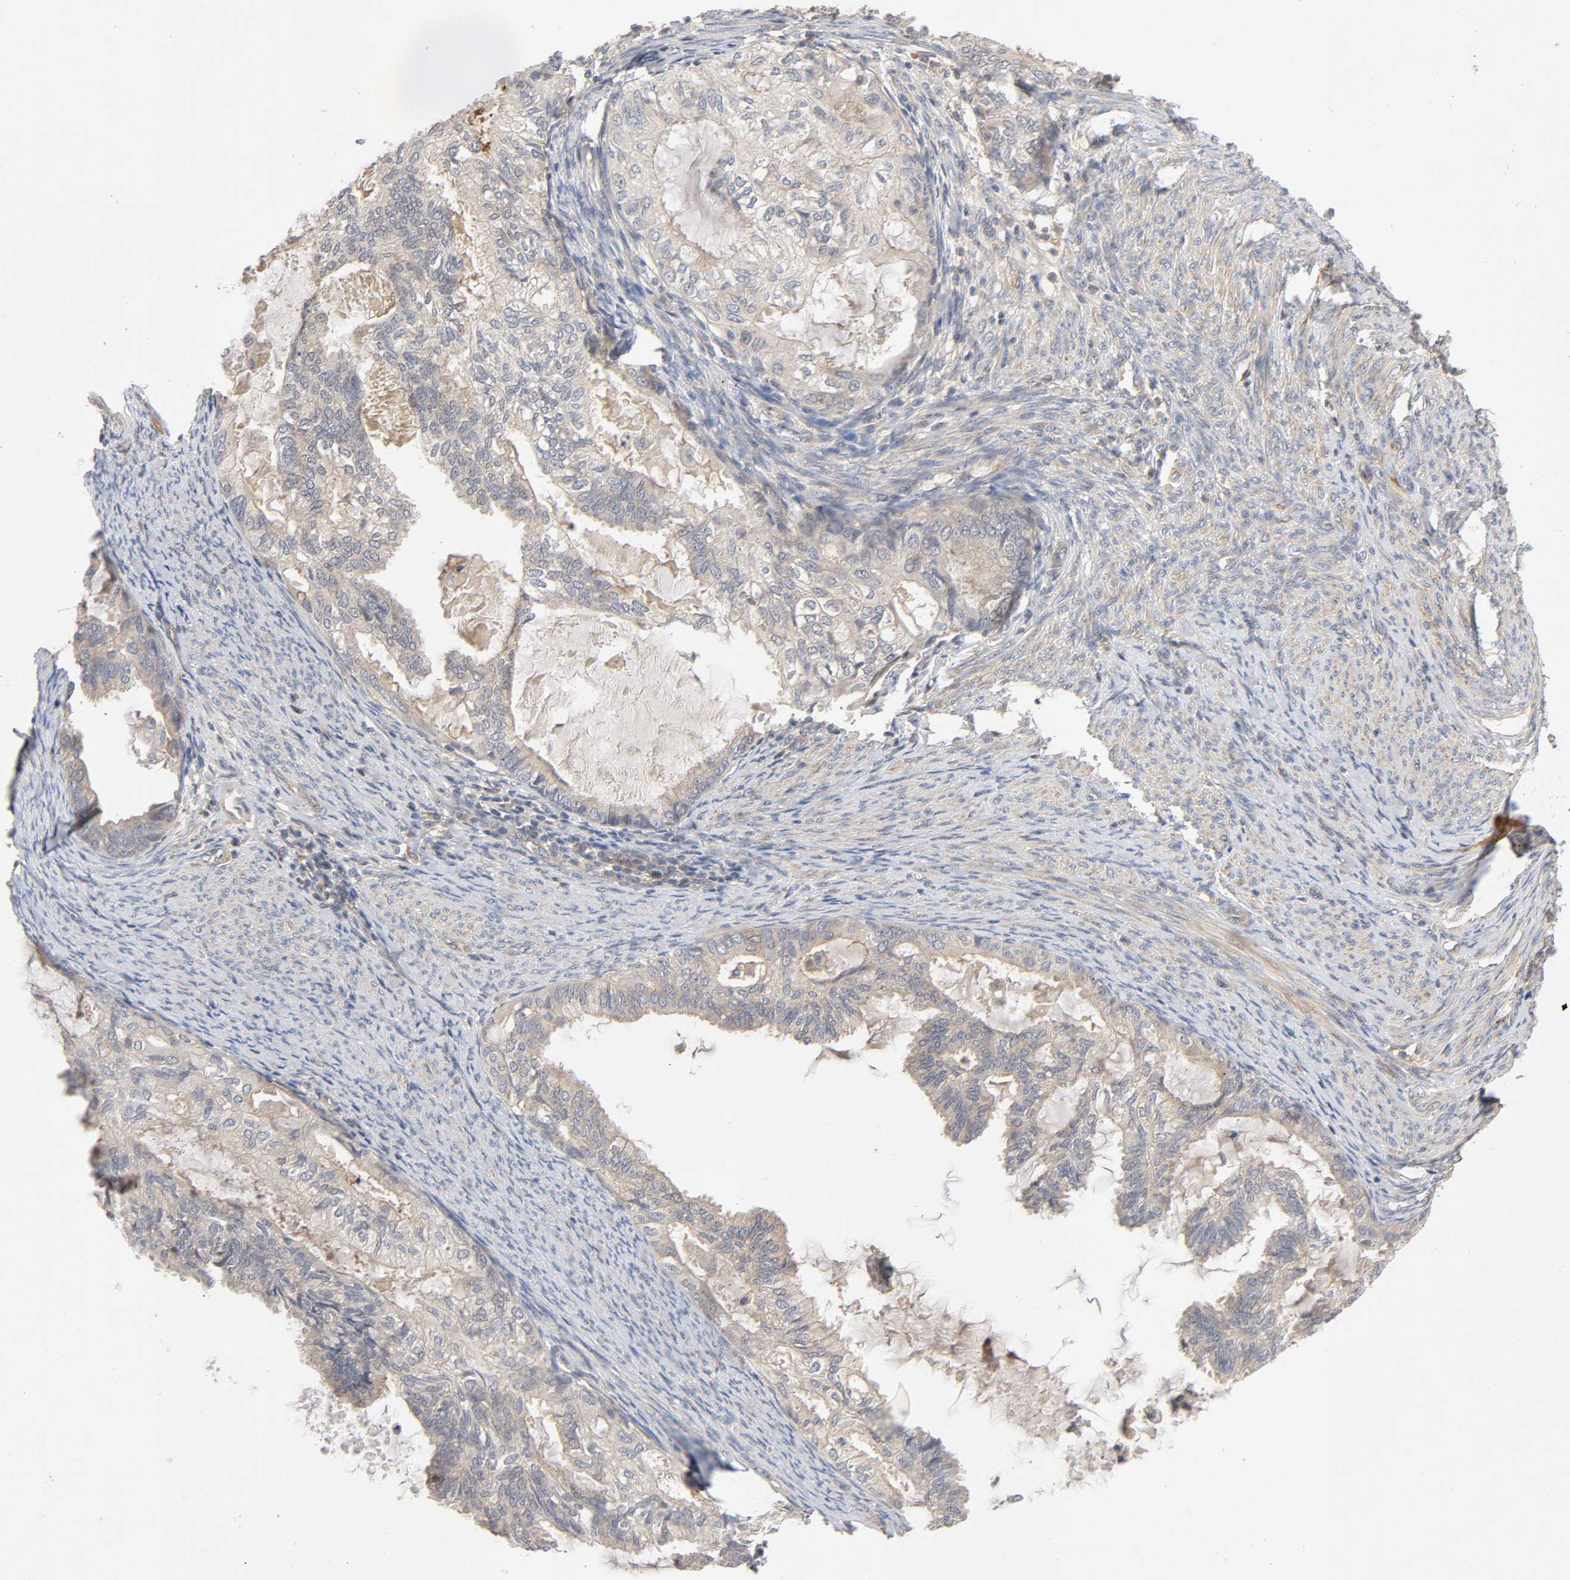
{"staining": {"intensity": "moderate", "quantity": ">75%", "location": "cytoplasmic/membranous"}, "tissue": "cervical cancer", "cell_type": "Tumor cells", "image_type": "cancer", "snomed": [{"axis": "morphology", "description": "Normal tissue, NOS"}, {"axis": "morphology", "description": "Adenocarcinoma, NOS"}, {"axis": "topography", "description": "Cervix"}, {"axis": "topography", "description": "Endometrium"}], "caption": "Human cervical cancer (adenocarcinoma) stained for a protein (brown) reveals moderate cytoplasmic/membranous positive positivity in approximately >75% of tumor cells.", "gene": "CPB2", "patient": {"sex": "female", "age": 86}}